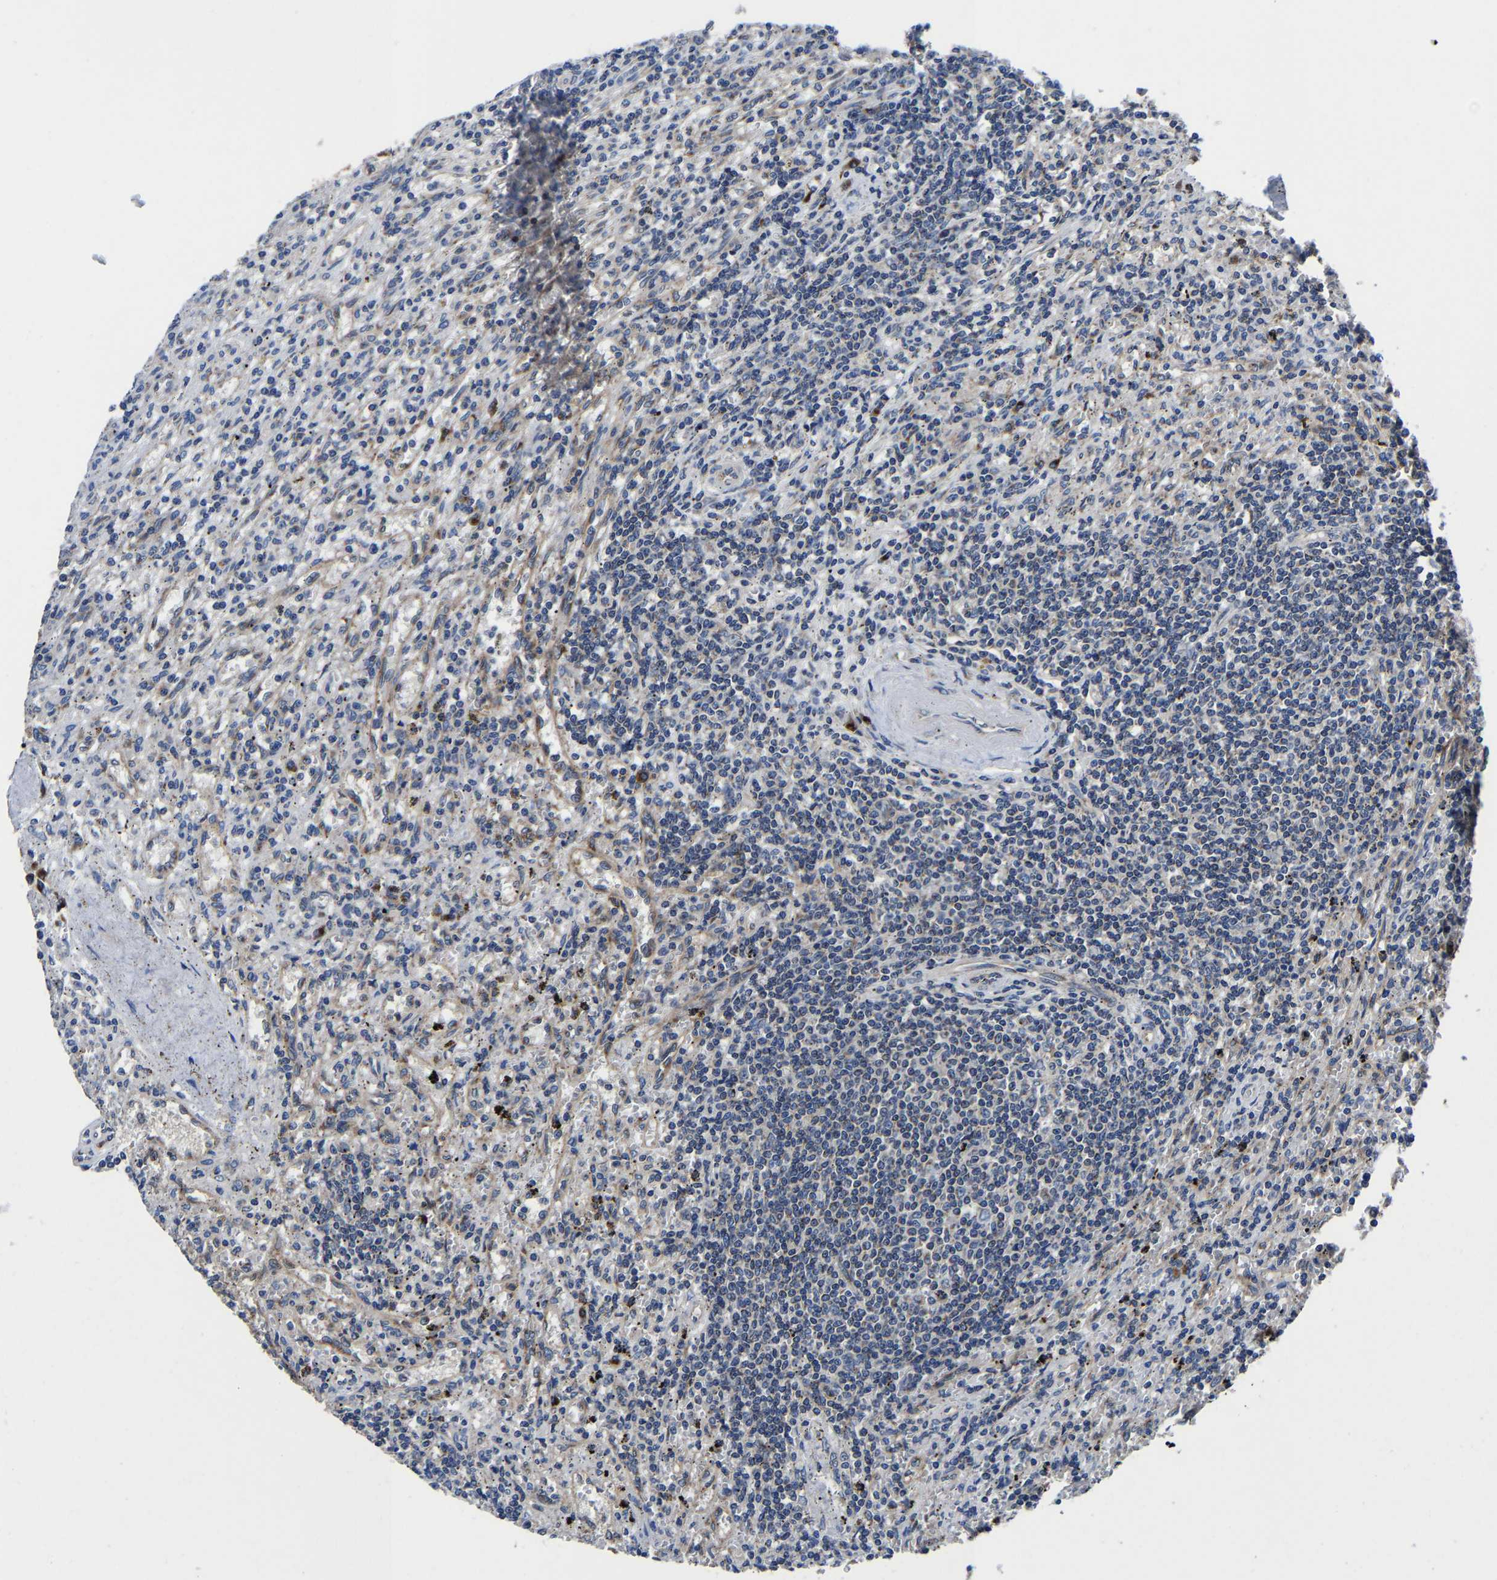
{"staining": {"intensity": "negative", "quantity": "none", "location": "none"}, "tissue": "lymphoma", "cell_type": "Tumor cells", "image_type": "cancer", "snomed": [{"axis": "morphology", "description": "Malignant lymphoma, non-Hodgkin's type, Low grade"}, {"axis": "topography", "description": "Spleen"}], "caption": "An image of malignant lymphoma, non-Hodgkin's type (low-grade) stained for a protein demonstrates no brown staining in tumor cells.", "gene": "EBAG9", "patient": {"sex": "male", "age": 76}}